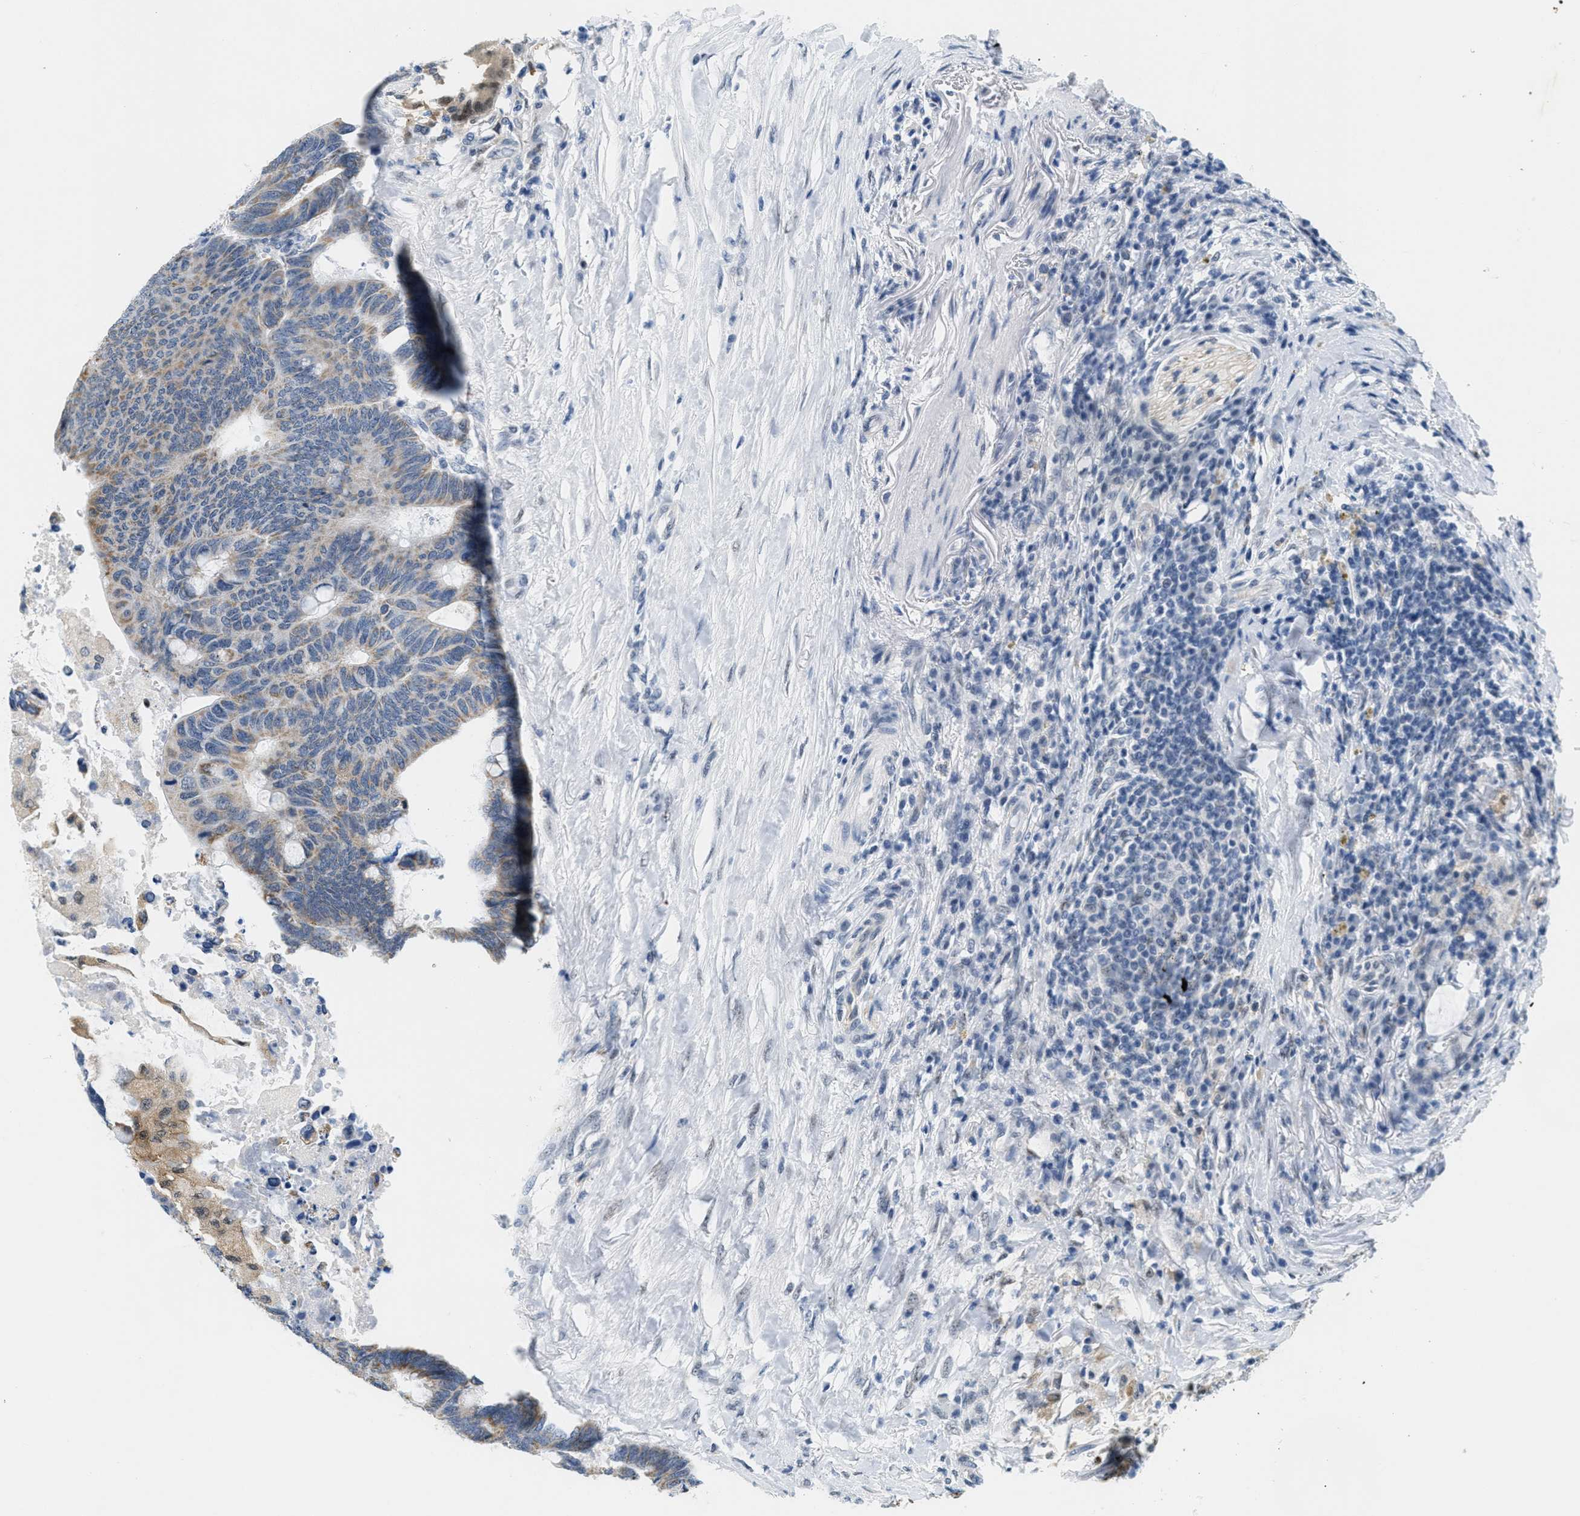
{"staining": {"intensity": "moderate", "quantity": "25%-75%", "location": "cytoplasmic/membranous"}, "tissue": "colorectal cancer", "cell_type": "Tumor cells", "image_type": "cancer", "snomed": [{"axis": "morphology", "description": "Normal tissue, NOS"}, {"axis": "morphology", "description": "Adenocarcinoma, NOS"}, {"axis": "topography", "description": "Rectum"}, {"axis": "topography", "description": "Peripheral nerve tissue"}], "caption": "The histopathology image reveals staining of colorectal adenocarcinoma, revealing moderate cytoplasmic/membranous protein expression (brown color) within tumor cells. The staining is performed using DAB (3,3'-diaminobenzidine) brown chromogen to label protein expression. The nuclei are counter-stained blue using hematoxylin.", "gene": "HS3ST2", "patient": {"sex": "male", "age": 92}}